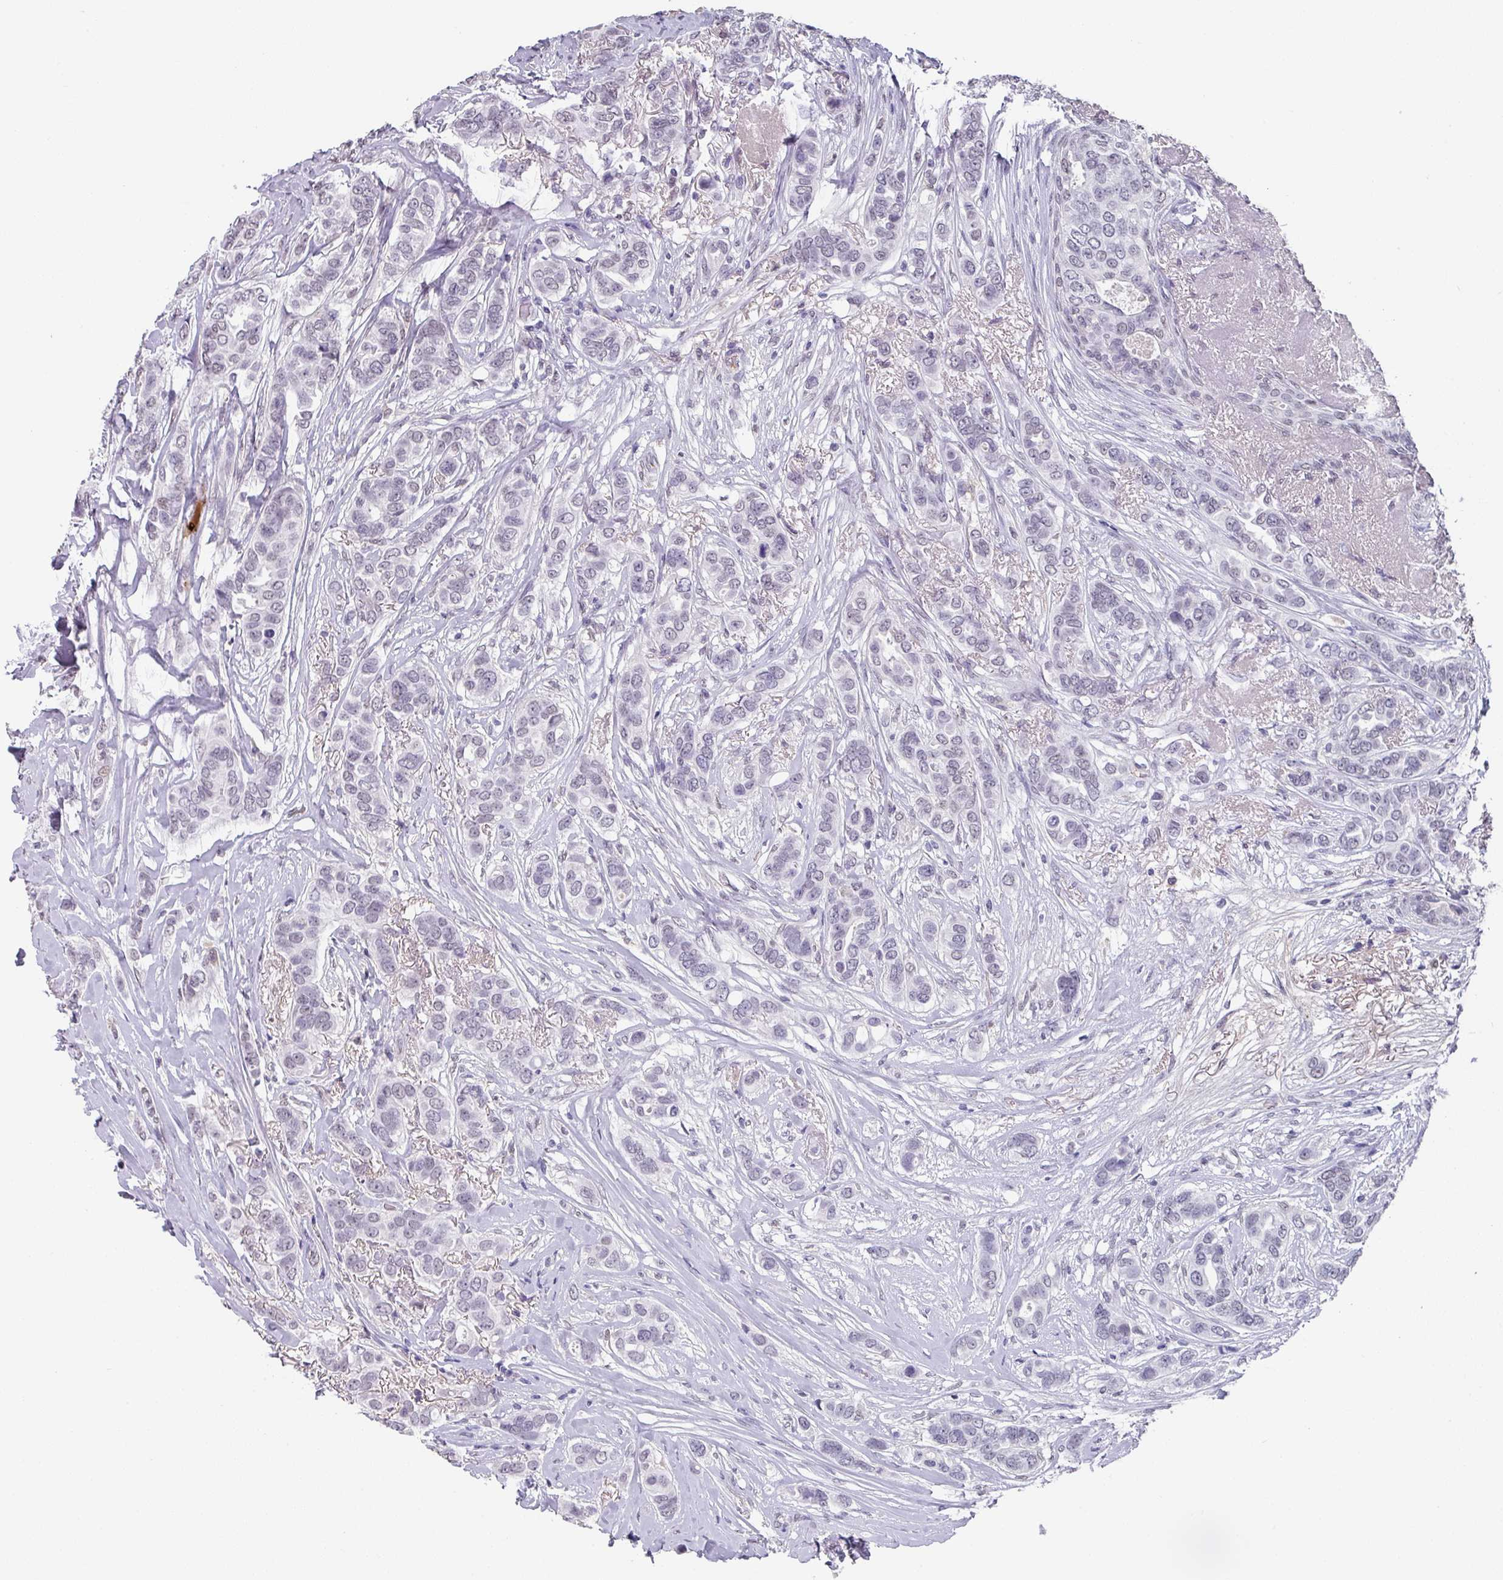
{"staining": {"intensity": "negative", "quantity": "none", "location": "none"}, "tissue": "breast cancer", "cell_type": "Tumor cells", "image_type": "cancer", "snomed": [{"axis": "morphology", "description": "Lobular carcinoma"}, {"axis": "topography", "description": "Breast"}], "caption": "The immunohistochemistry (IHC) image has no significant staining in tumor cells of breast cancer tissue. (Stains: DAB (3,3'-diaminobenzidine) IHC with hematoxylin counter stain, Microscopy: brightfield microscopy at high magnification).", "gene": "C1QB", "patient": {"sex": "female", "age": 51}}